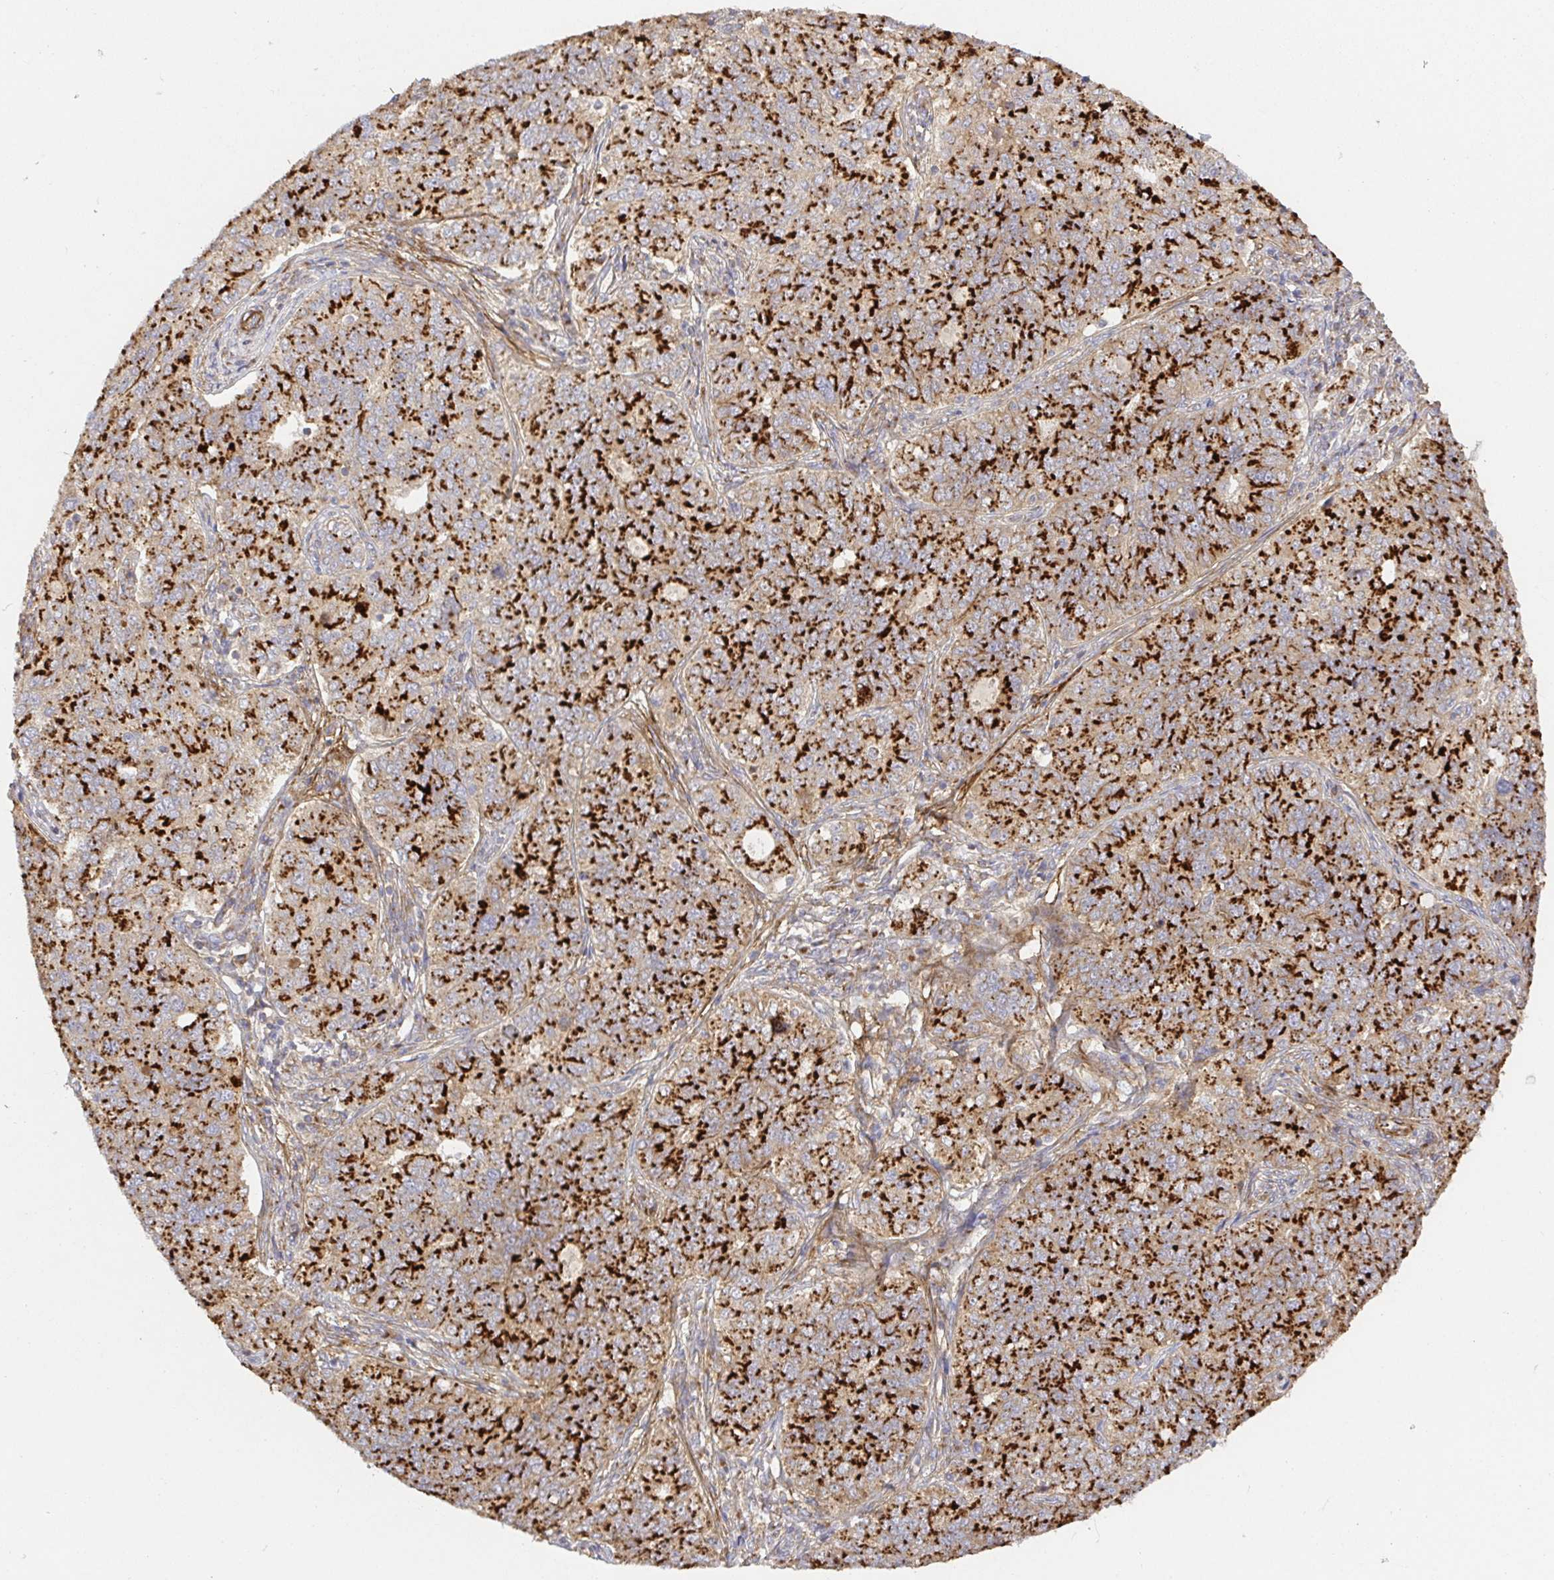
{"staining": {"intensity": "strong", "quantity": ">75%", "location": "cytoplasmic/membranous"}, "tissue": "endometrial cancer", "cell_type": "Tumor cells", "image_type": "cancer", "snomed": [{"axis": "morphology", "description": "Adenocarcinoma, NOS"}, {"axis": "topography", "description": "Endometrium"}], "caption": "Endometrial cancer stained for a protein (brown) shows strong cytoplasmic/membranous positive expression in about >75% of tumor cells.", "gene": "TM9SF4", "patient": {"sex": "female", "age": 43}}